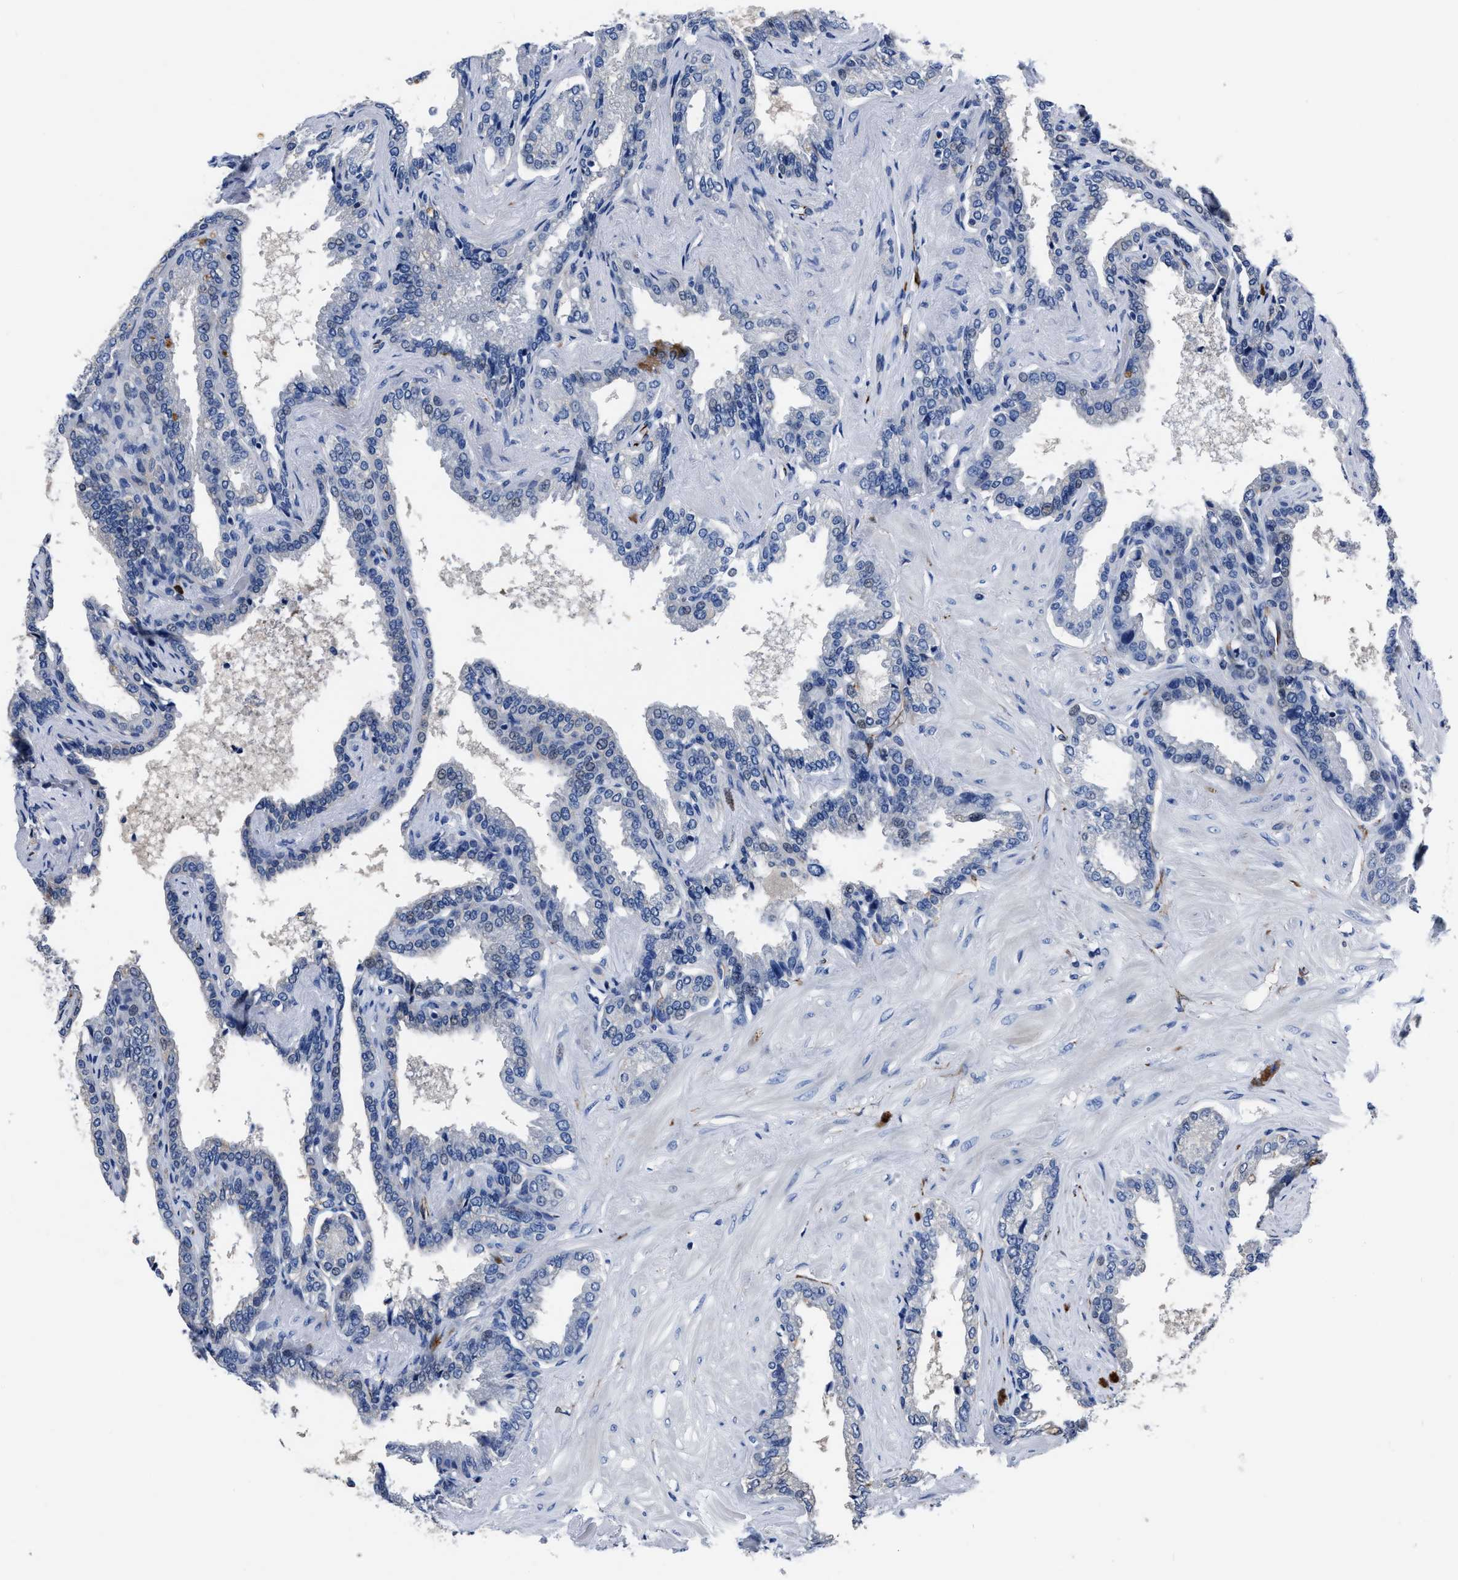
{"staining": {"intensity": "moderate", "quantity": "<25%", "location": "cytoplasmic/membranous"}, "tissue": "seminal vesicle", "cell_type": "Glandular cells", "image_type": "normal", "snomed": [{"axis": "morphology", "description": "Normal tissue, NOS"}, {"axis": "topography", "description": "Seminal veicle"}], "caption": "High-magnification brightfield microscopy of normal seminal vesicle stained with DAB (brown) and counterstained with hematoxylin (blue). glandular cells exhibit moderate cytoplasmic/membranous staining is appreciated in approximately<25% of cells.", "gene": "OR10G3", "patient": {"sex": "male", "age": 46}}